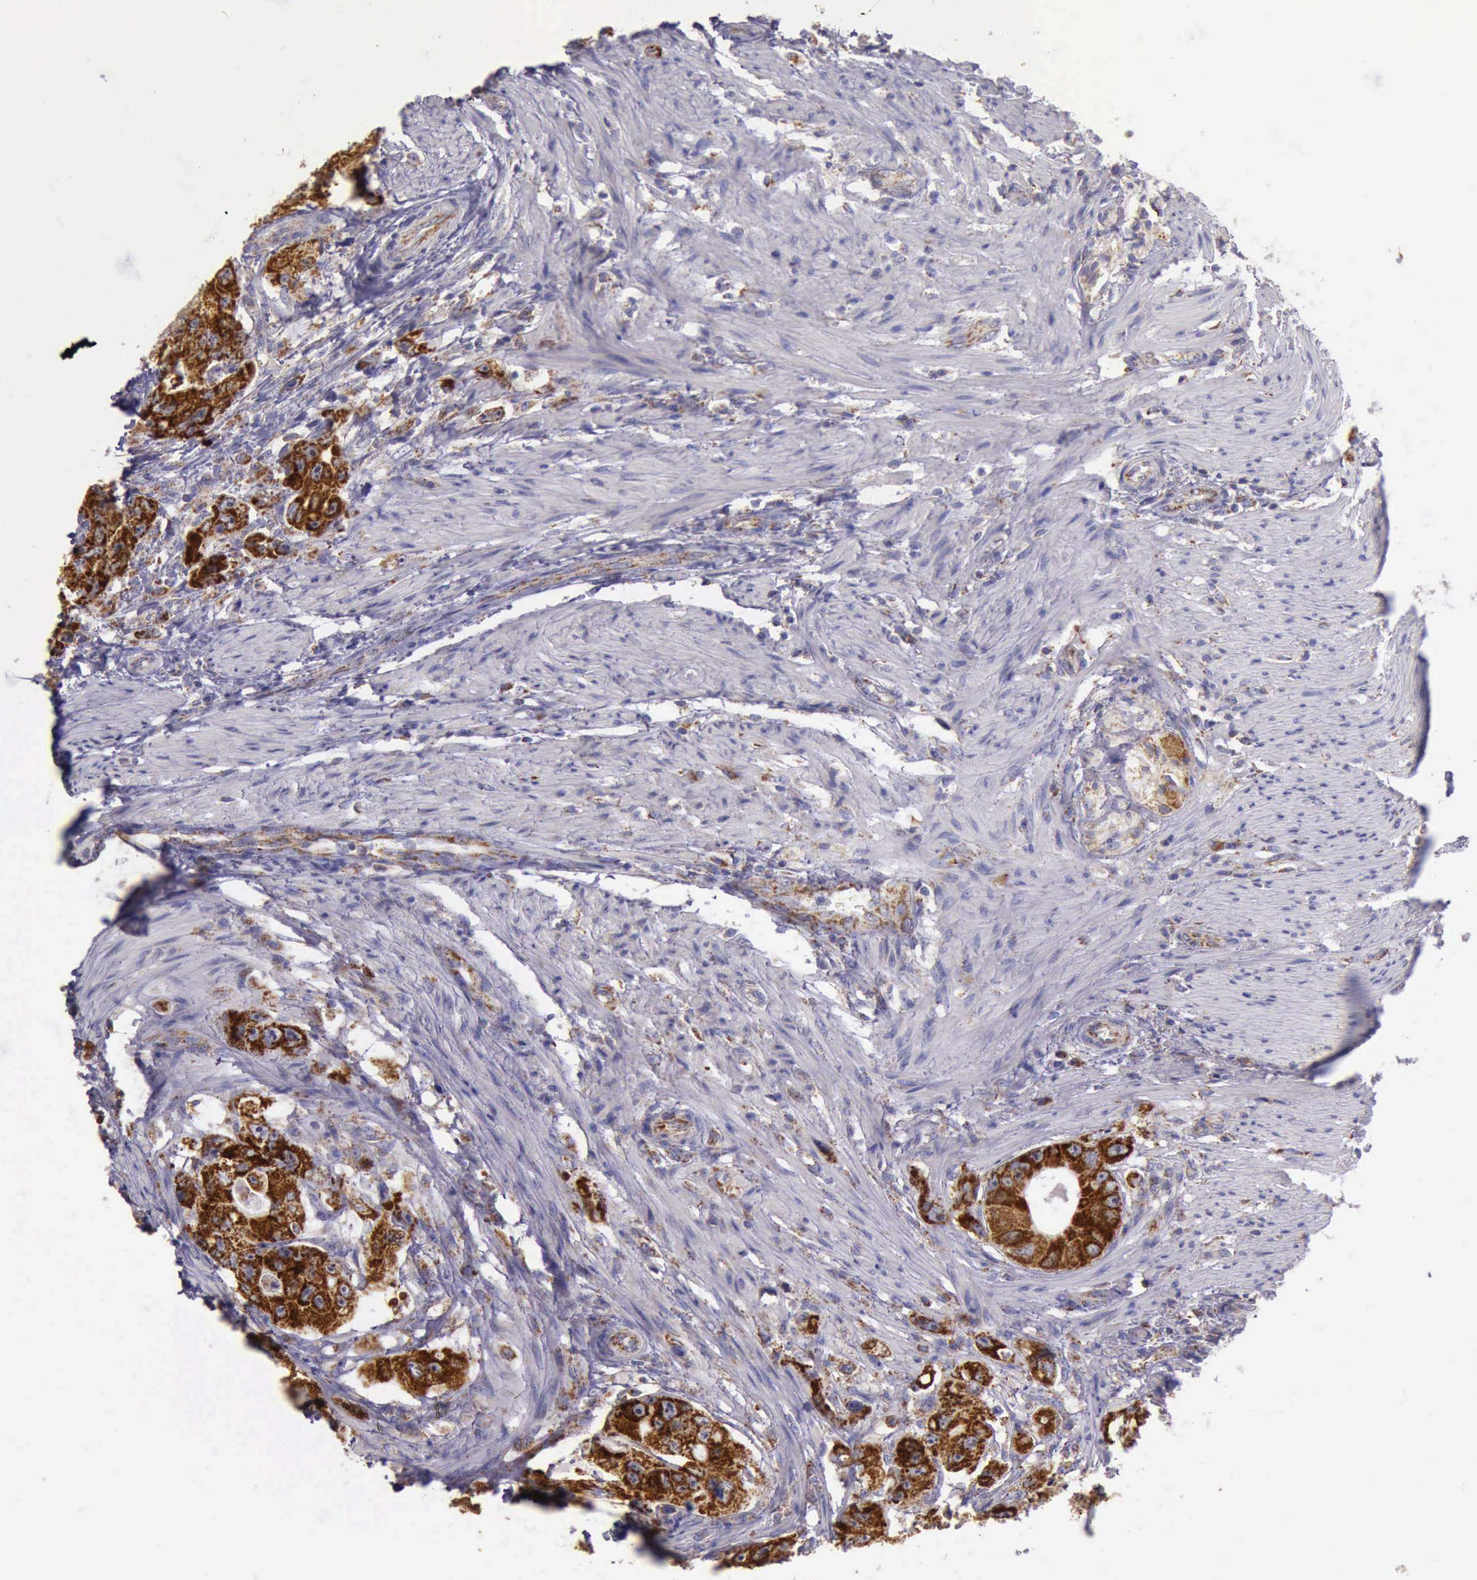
{"staining": {"intensity": "strong", "quantity": ">75%", "location": "cytoplasmic/membranous"}, "tissue": "colorectal cancer", "cell_type": "Tumor cells", "image_type": "cancer", "snomed": [{"axis": "morphology", "description": "Adenocarcinoma, NOS"}, {"axis": "topography", "description": "Colon"}], "caption": "The immunohistochemical stain shows strong cytoplasmic/membranous expression in tumor cells of colorectal adenocarcinoma tissue.", "gene": "TXN2", "patient": {"sex": "female", "age": 46}}